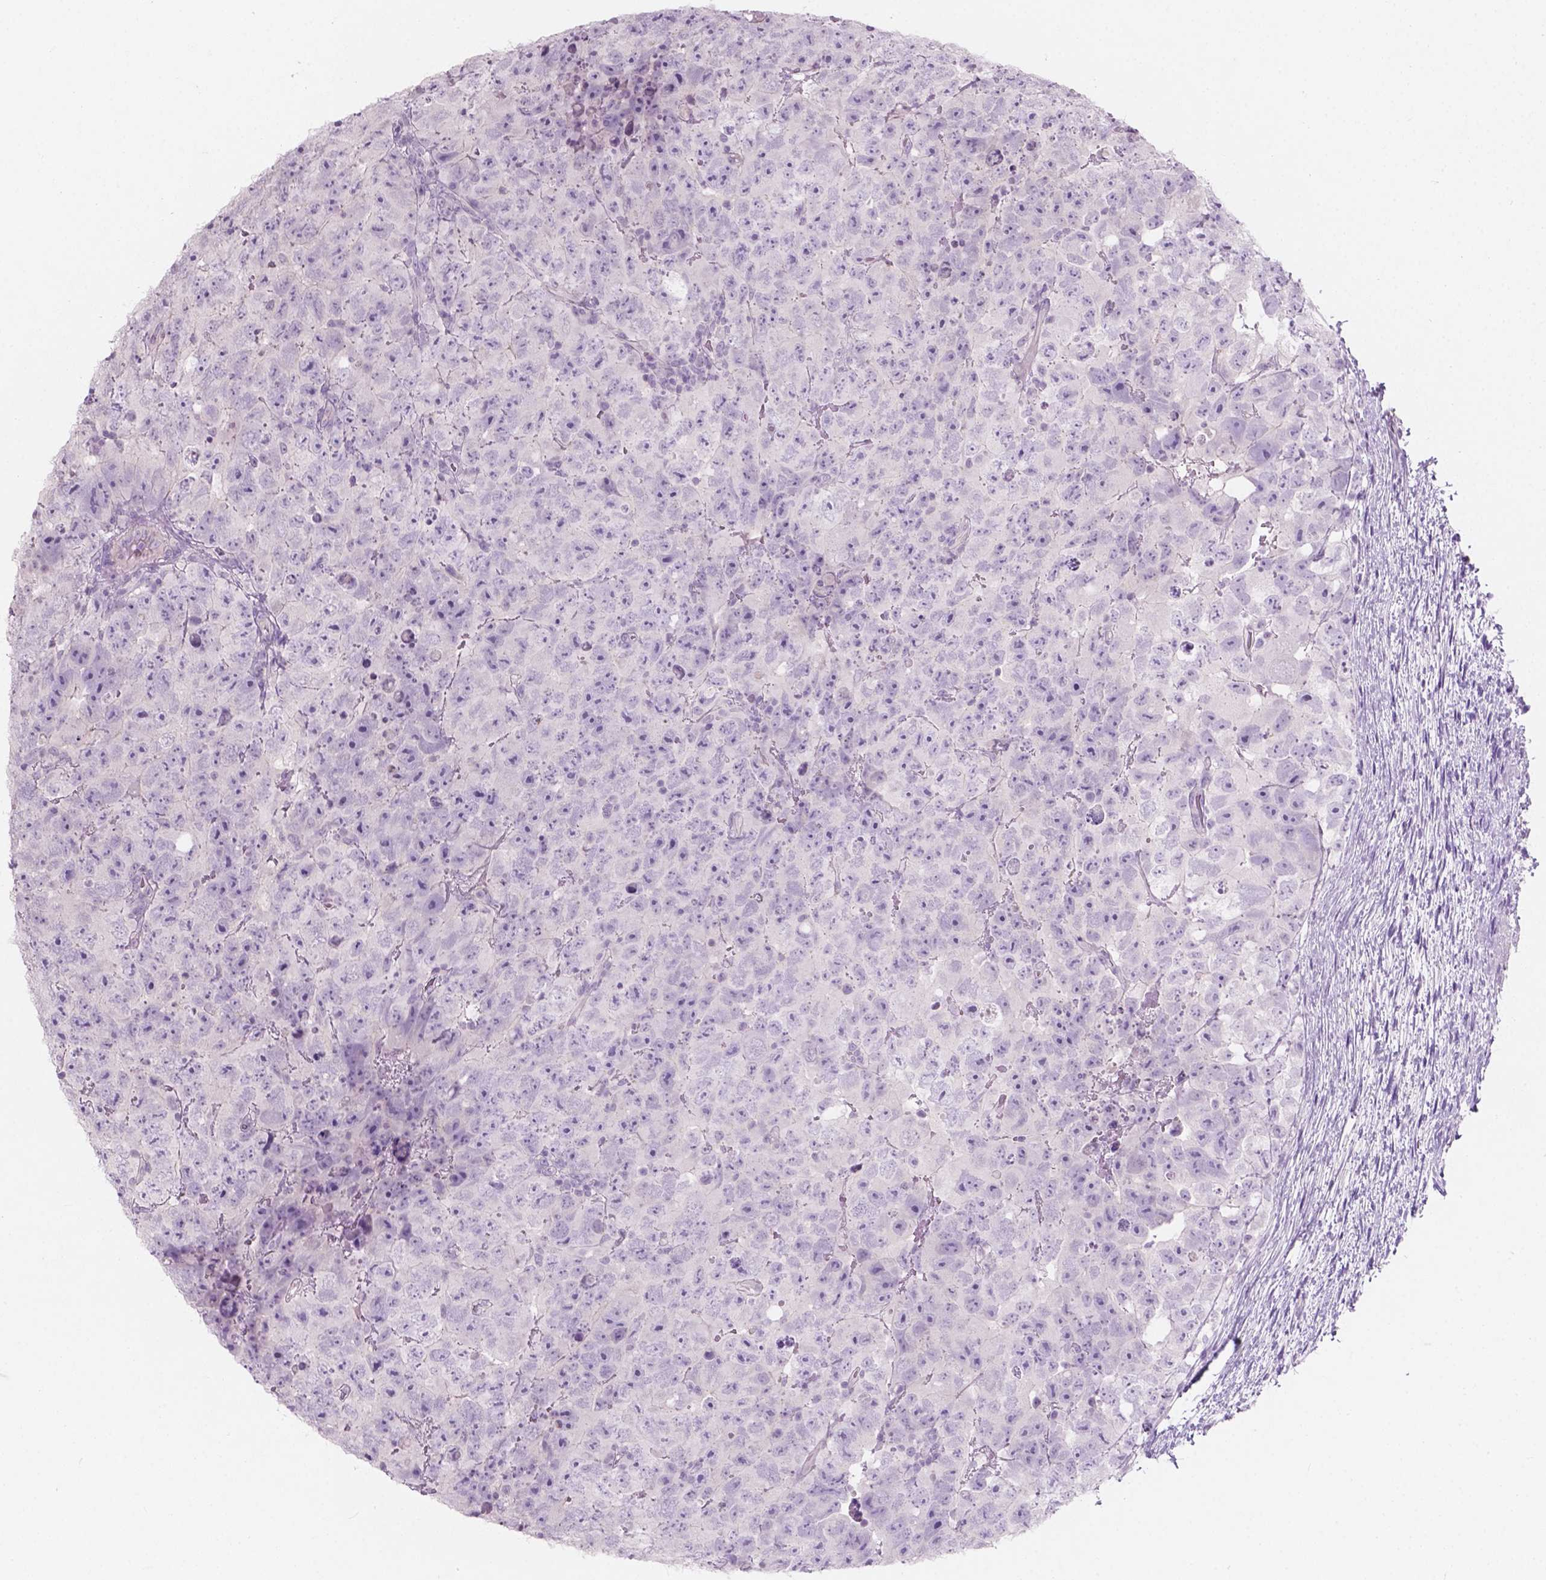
{"staining": {"intensity": "negative", "quantity": "none", "location": "none"}, "tissue": "testis cancer", "cell_type": "Tumor cells", "image_type": "cancer", "snomed": [{"axis": "morphology", "description": "Carcinoma, Embryonal, NOS"}, {"axis": "topography", "description": "Testis"}], "caption": "The immunohistochemistry histopathology image has no significant staining in tumor cells of testis embryonal carcinoma tissue. (Stains: DAB (3,3'-diaminobenzidine) immunohistochemistry with hematoxylin counter stain, Microscopy: brightfield microscopy at high magnification).", "gene": "AWAT1", "patient": {"sex": "male", "age": 24}}